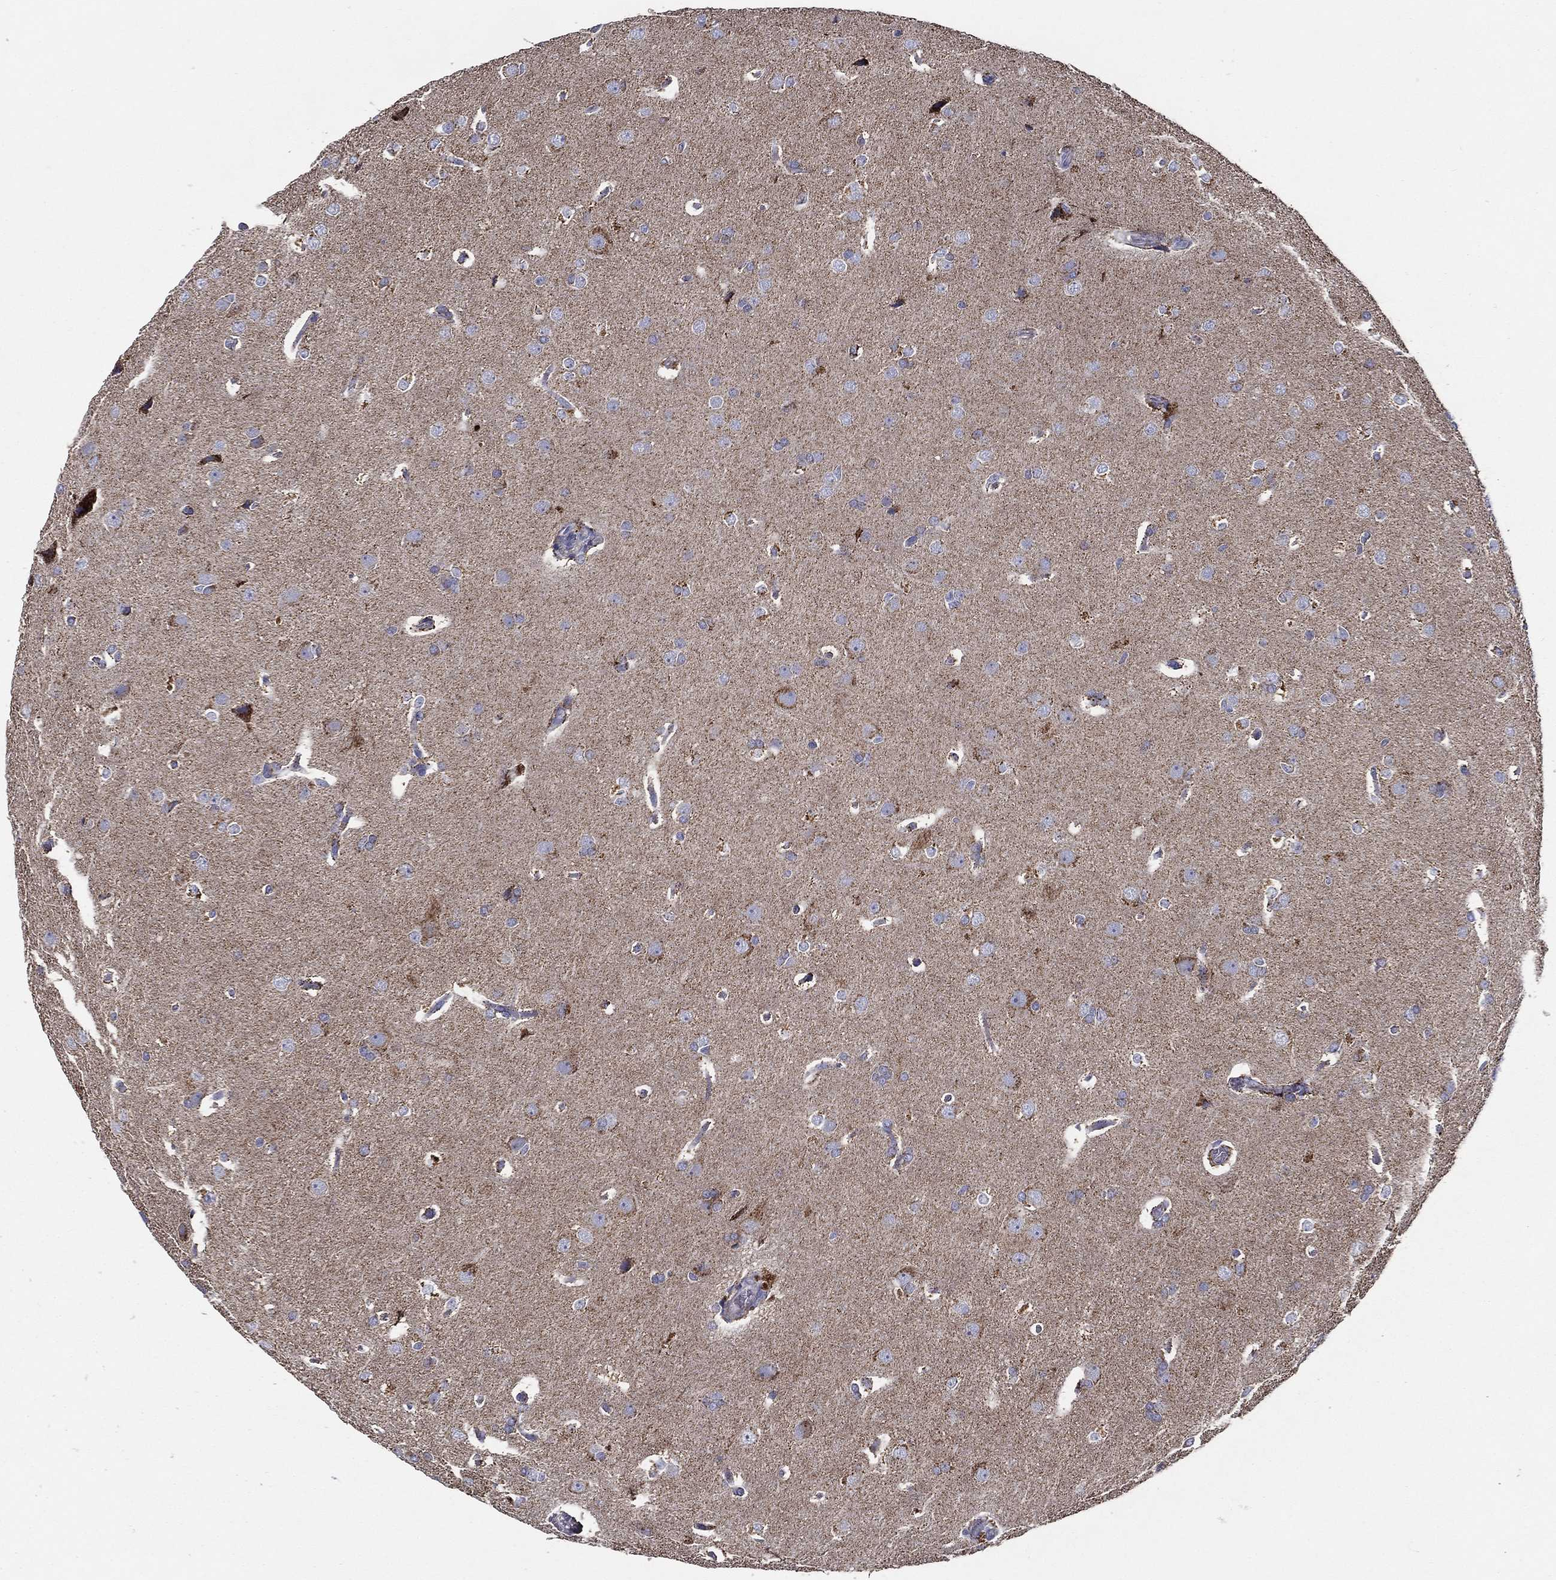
{"staining": {"intensity": "moderate", "quantity": "<25%", "location": "cytoplasmic/membranous"}, "tissue": "glioma", "cell_type": "Tumor cells", "image_type": "cancer", "snomed": [{"axis": "morphology", "description": "Glioma, malignant, Low grade"}, {"axis": "topography", "description": "Brain"}], "caption": "Immunohistochemical staining of human malignant glioma (low-grade) exhibits moderate cytoplasmic/membranous protein positivity in approximately <25% of tumor cells. The protein is shown in brown color, while the nuclei are stained blue.", "gene": "SFXN1", "patient": {"sex": "female", "age": 32}}